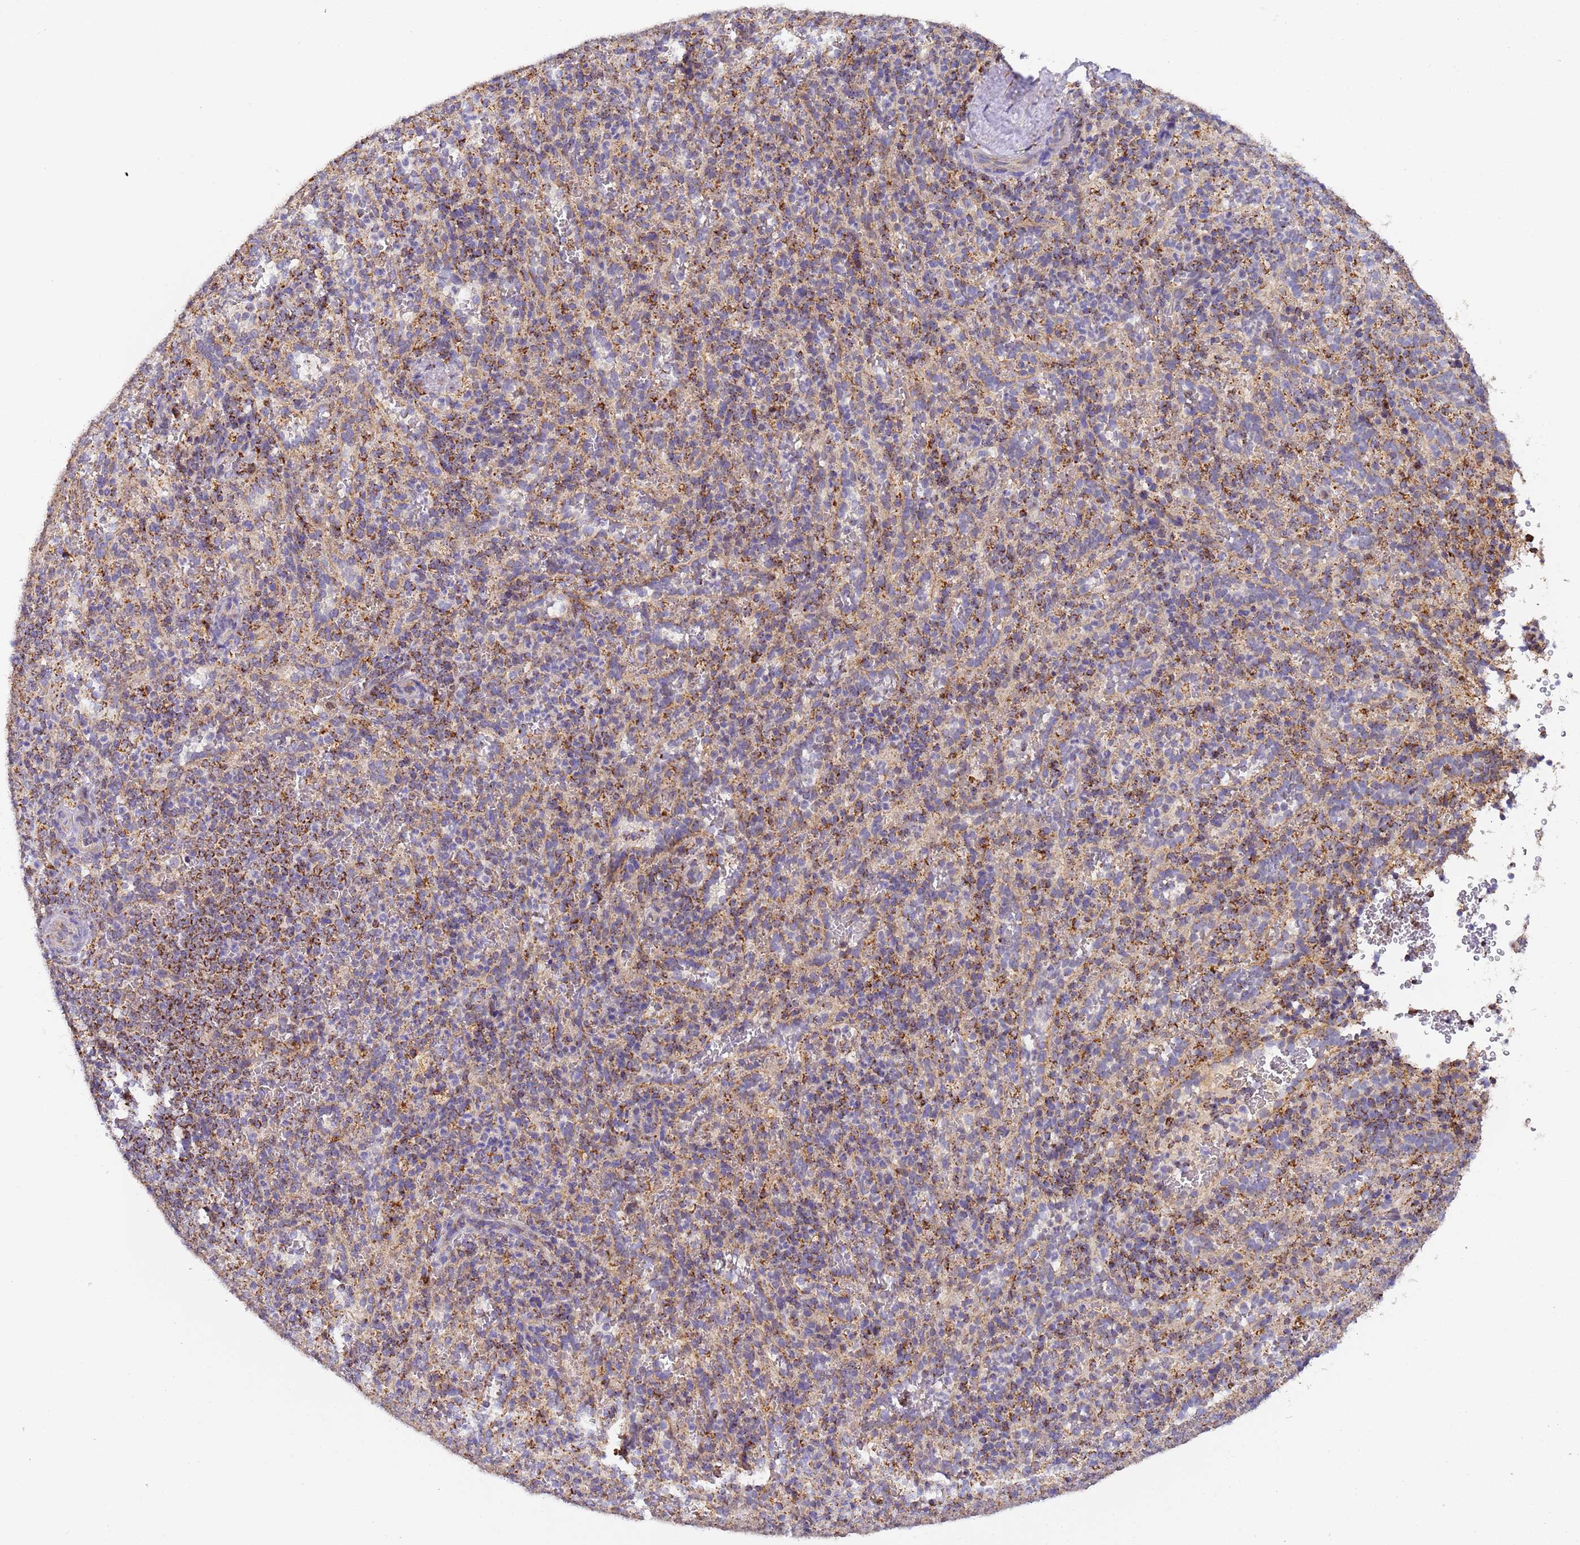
{"staining": {"intensity": "moderate", "quantity": "<25%", "location": "cytoplasmic/membranous"}, "tissue": "spleen", "cell_type": "Cells in red pulp", "image_type": "normal", "snomed": [{"axis": "morphology", "description": "Normal tissue, NOS"}, {"axis": "topography", "description": "Spleen"}], "caption": "A low amount of moderate cytoplasmic/membranous expression is appreciated in approximately <25% of cells in red pulp in unremarkable spleen.", "gene": "FRG2B", "patient": {"sex": "female", "age": 21}}